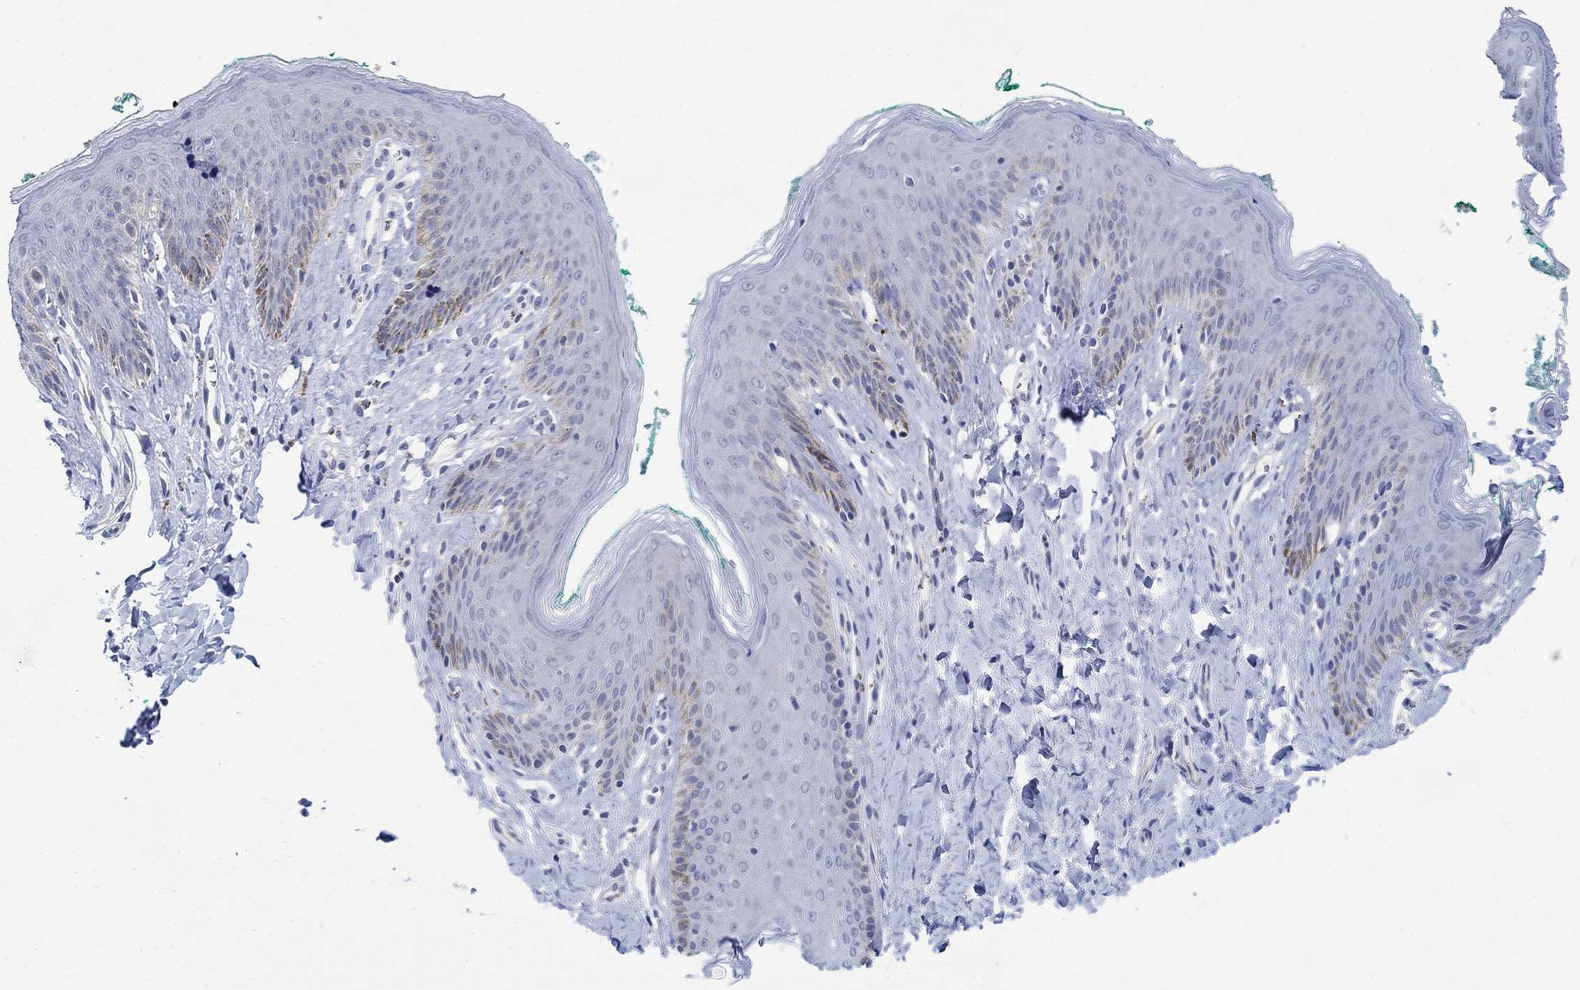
{"staining": {"intensity": "negative", "quantity": "none", "location": "none"}, "tissue": "skin", "cell_type": "Epidermal cells", "image_type": "normal", "snomed": [{"axis": "morphology", "description": "Normal tissue, NOS"}, {"axis": "topography", "description": "Vulva"}], "caption": "Epidermal cells show no significant staining in benign skin.", "gene": "PHF21B", "patient": {"sex": "female", "age": 66}}